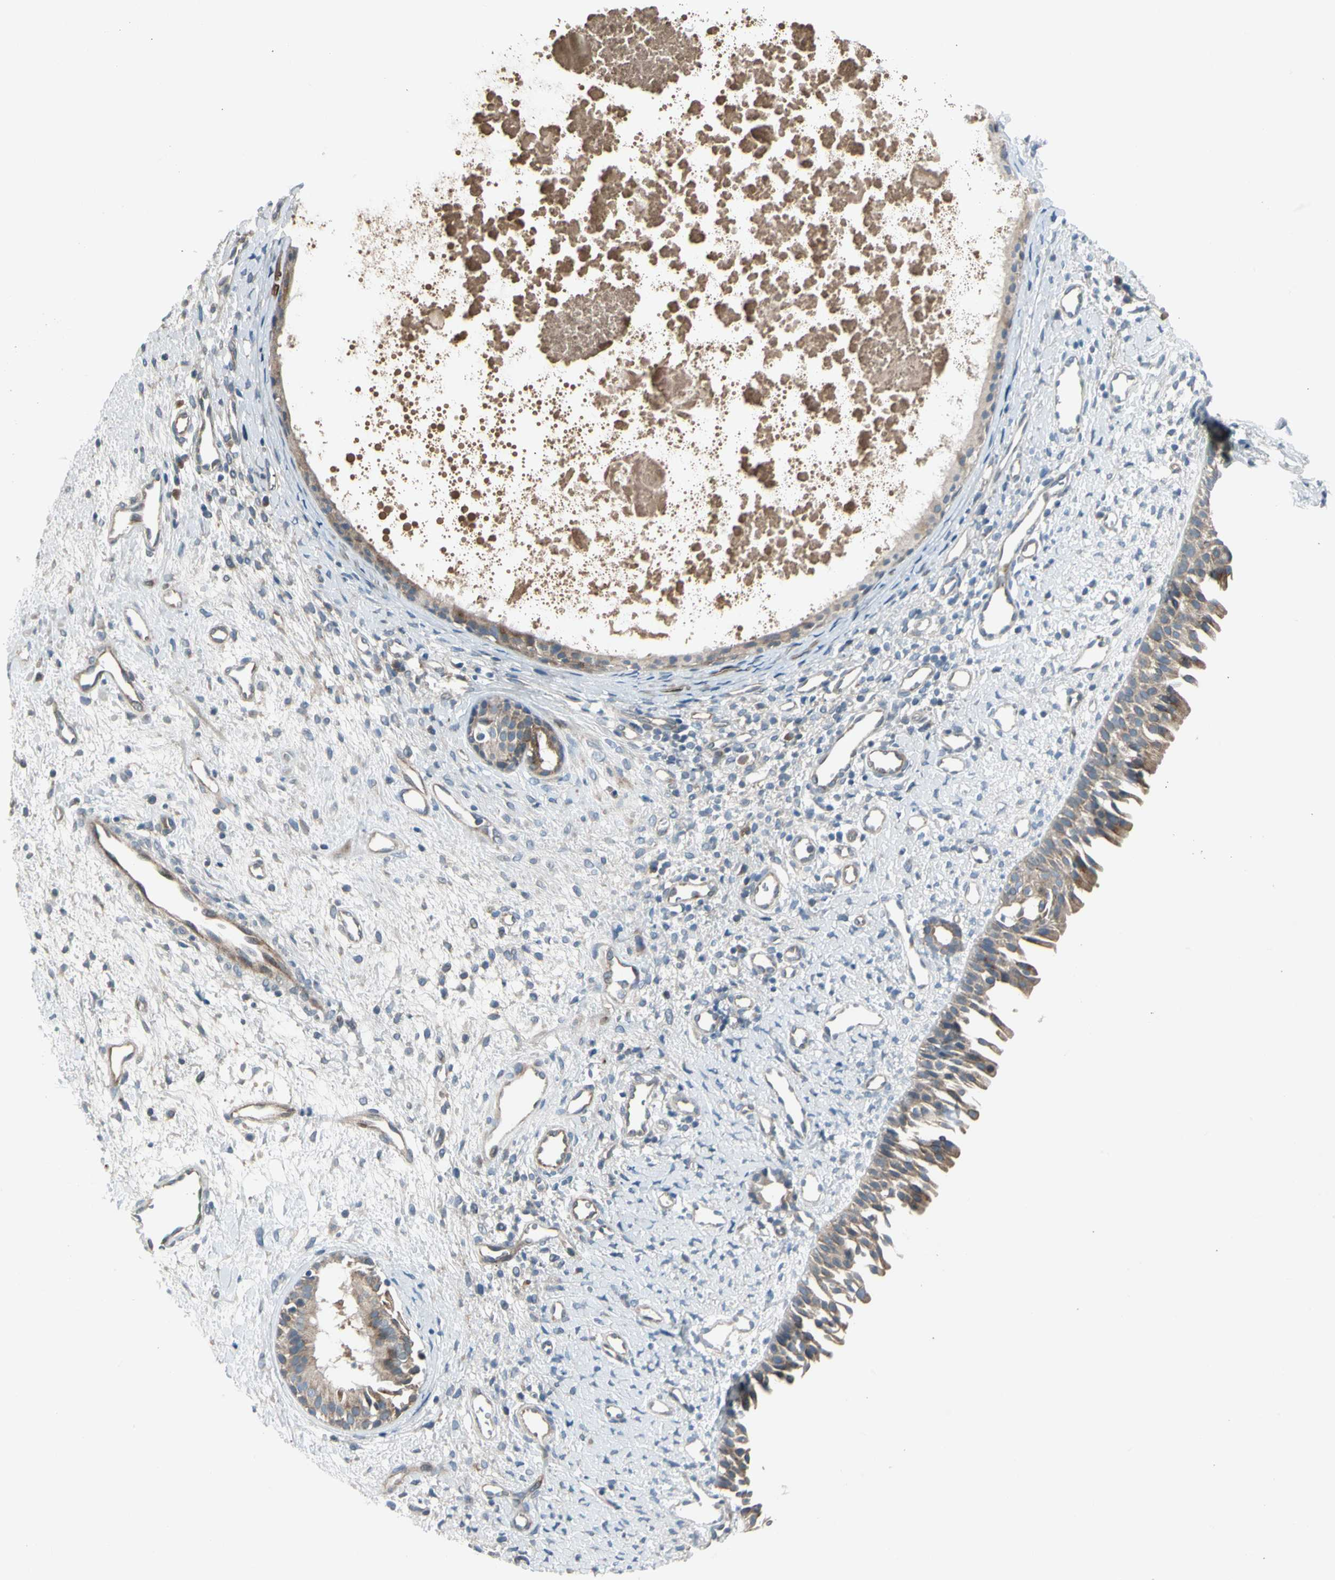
{"staining": {"intensity": "moderate", "quantity": ">75%", "location": "cytoplasmic/membranous"}, "tissue": "nasopharynx", "cell_type": "Respiratory epithelial cells", "image_type": "normal", "snomed": [{"axis": "morphology", "description": "Normal tissue, NOS"}, {"axis": "topography", "description": "Nasopharynx"}], "caption": "Respiratory epithelial cells exhibit medium levels of moderate cytoplasmic/membranous positivity in about >75% of cells in normal nasopharynx.", "gene": "PANK2", "patient": {"sex": "male", "age": 22}}